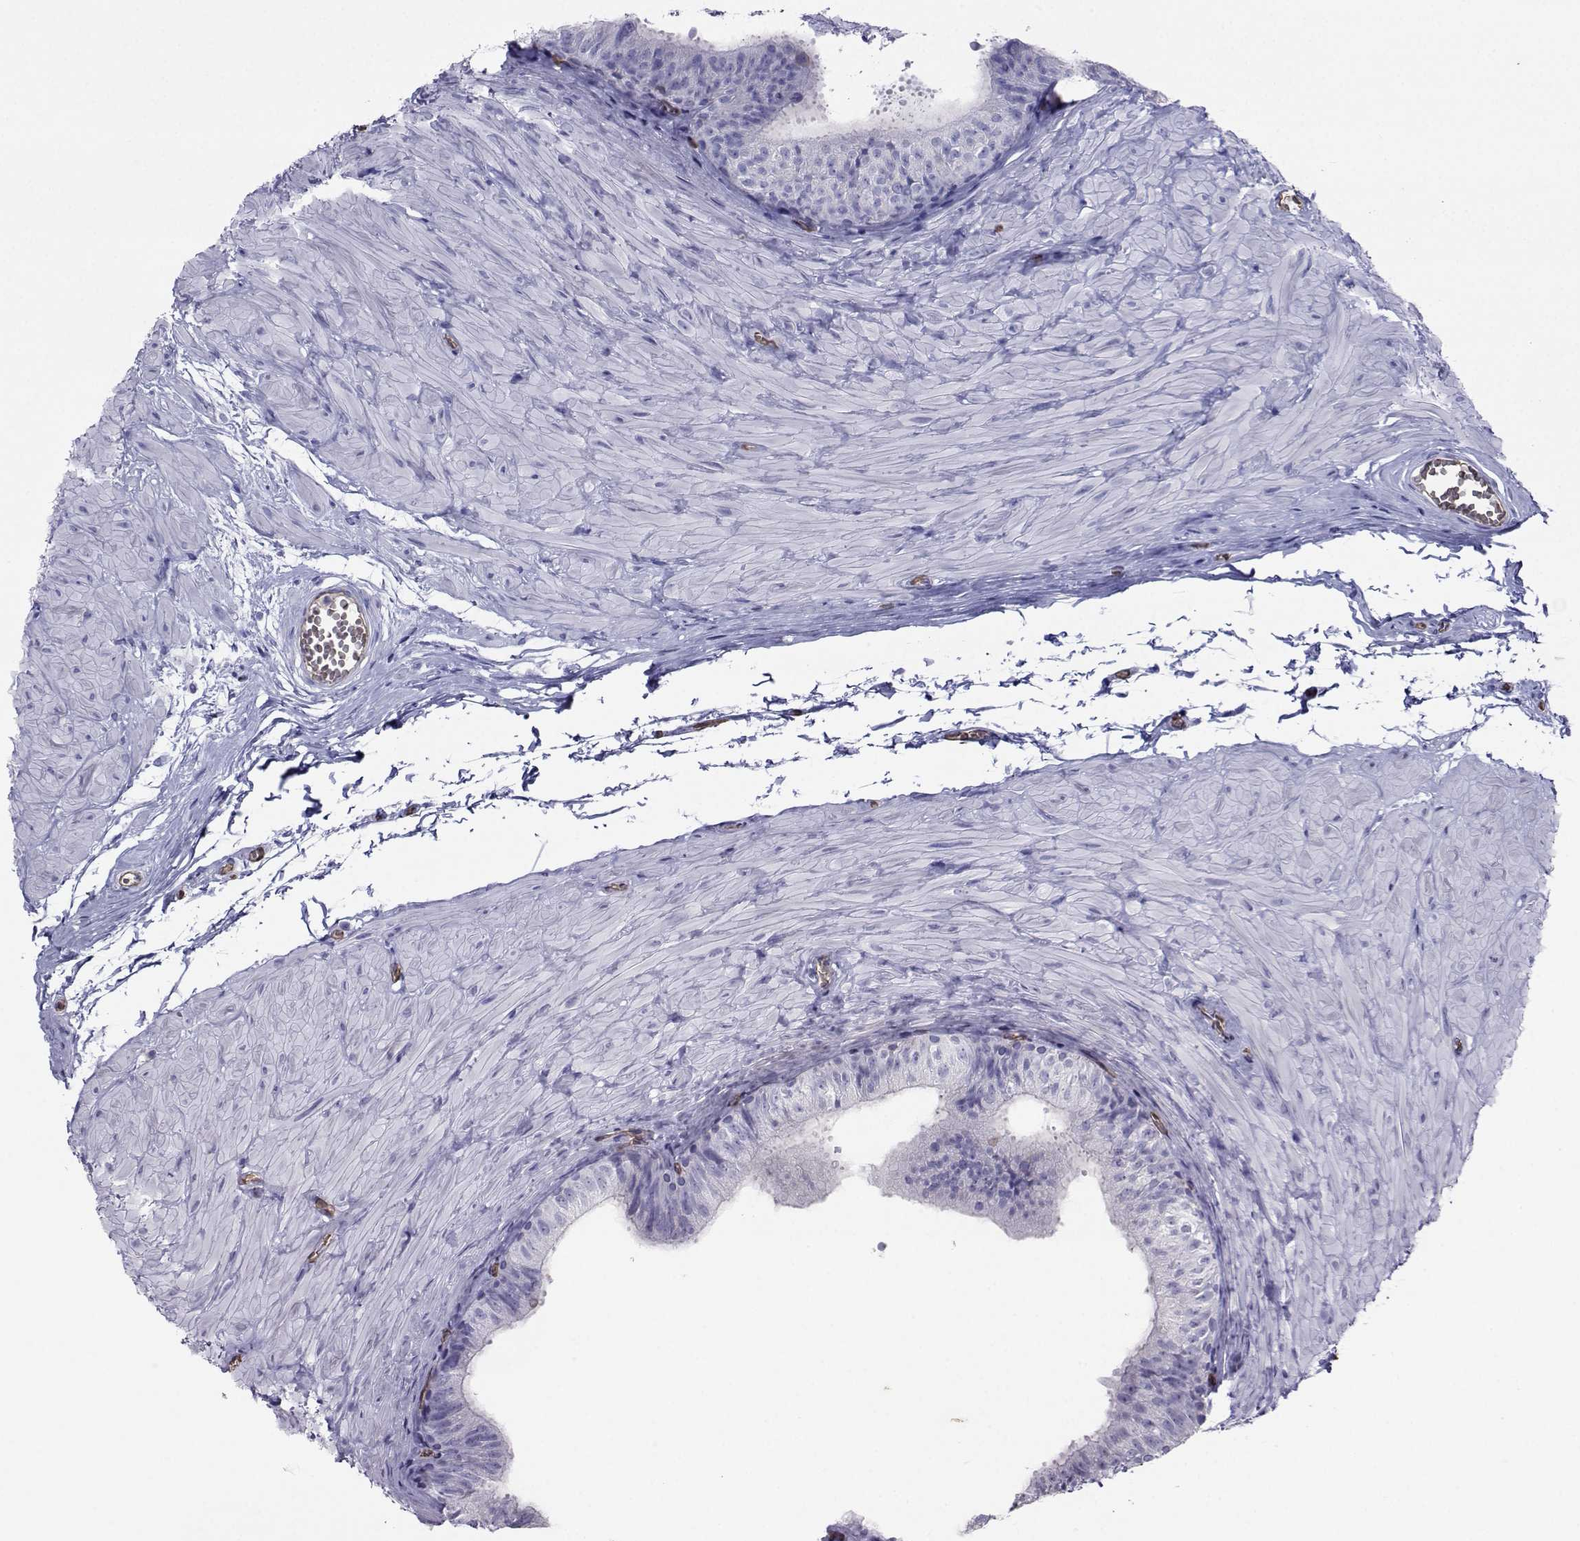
{"staining": {"intensity": "negative", "quantity": "none", "location": "none"}, "tissue": "epididymis", "cell_type": "Glandular cells", "image_type": "normal", "snomed": [{"axis": "morphology", "description": "Normal tissue, NOS"}, {"axis": "topography", "description": "Epididymis"}, {"axis": "topography", "description": "Vas deferens"}], "caption": "Human epididymis stained for a protein using immunohistochemistry (IHC) reveals no staining in glandular cells.", "gene": "CLUL1", "patient": {"sex": "male", "age": 23}}